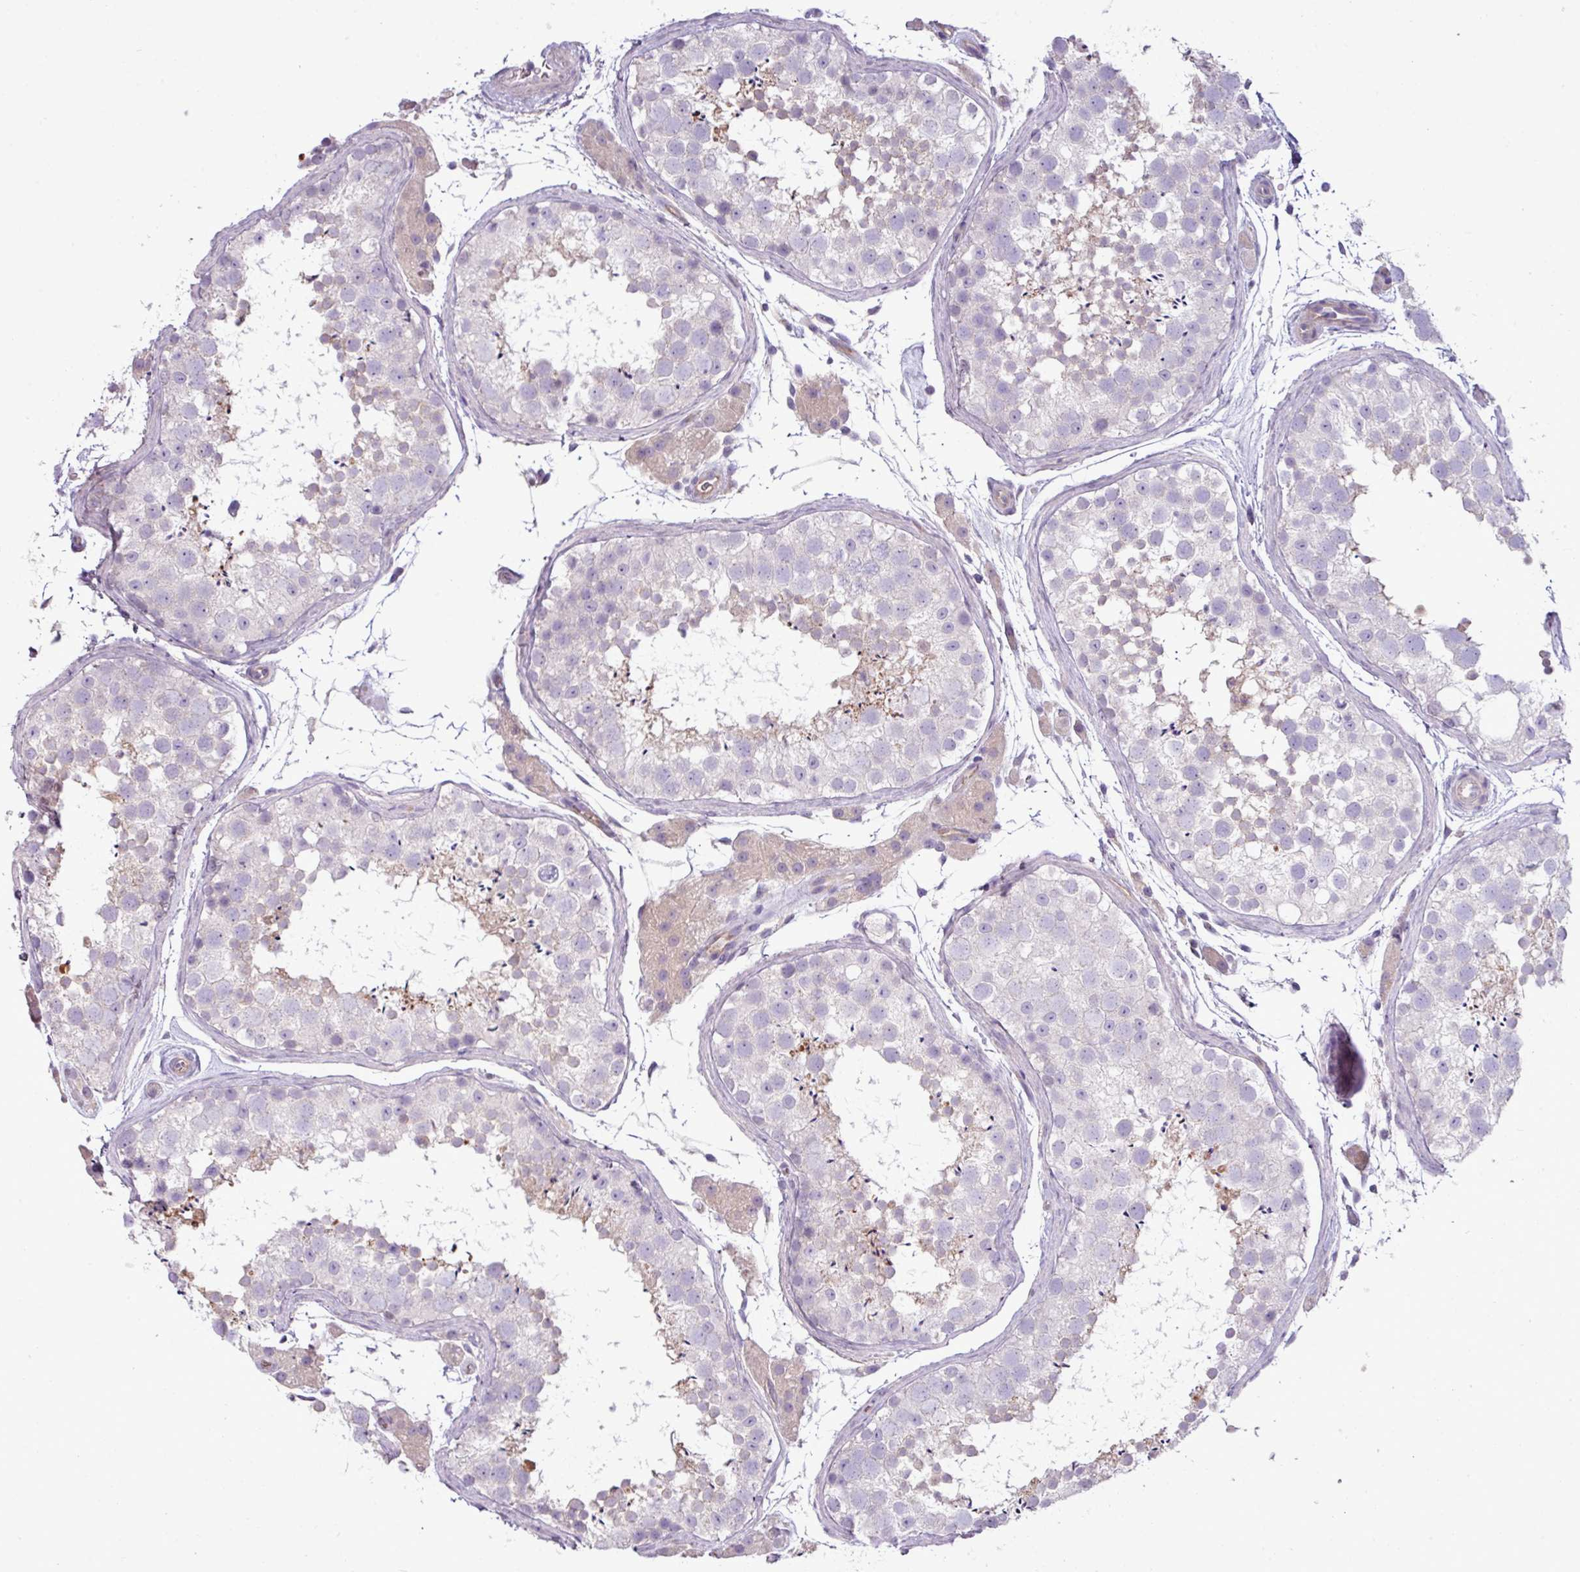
{"staining": {"intensity": "moderate", "quantity": "<25%", "location": "cytoplasmic/membranous"}, "tissue": "testis", "cell_type": "Cells in seminiferous ducts", "image_type": "normal", "snomed": [{"axis": "morphology", "description": "Normal tissue, NOS"}, {"axis": "topography", "description": "Testis"}], "caption": "Human testis stained for a protein (brown) demonstrates moderate cytoplasmic/membranous positive staining in approximately <25% of cells in seminiferous ducts.", "gene": "AGAP4", "patient": {"sex": "male", "age": 41}}